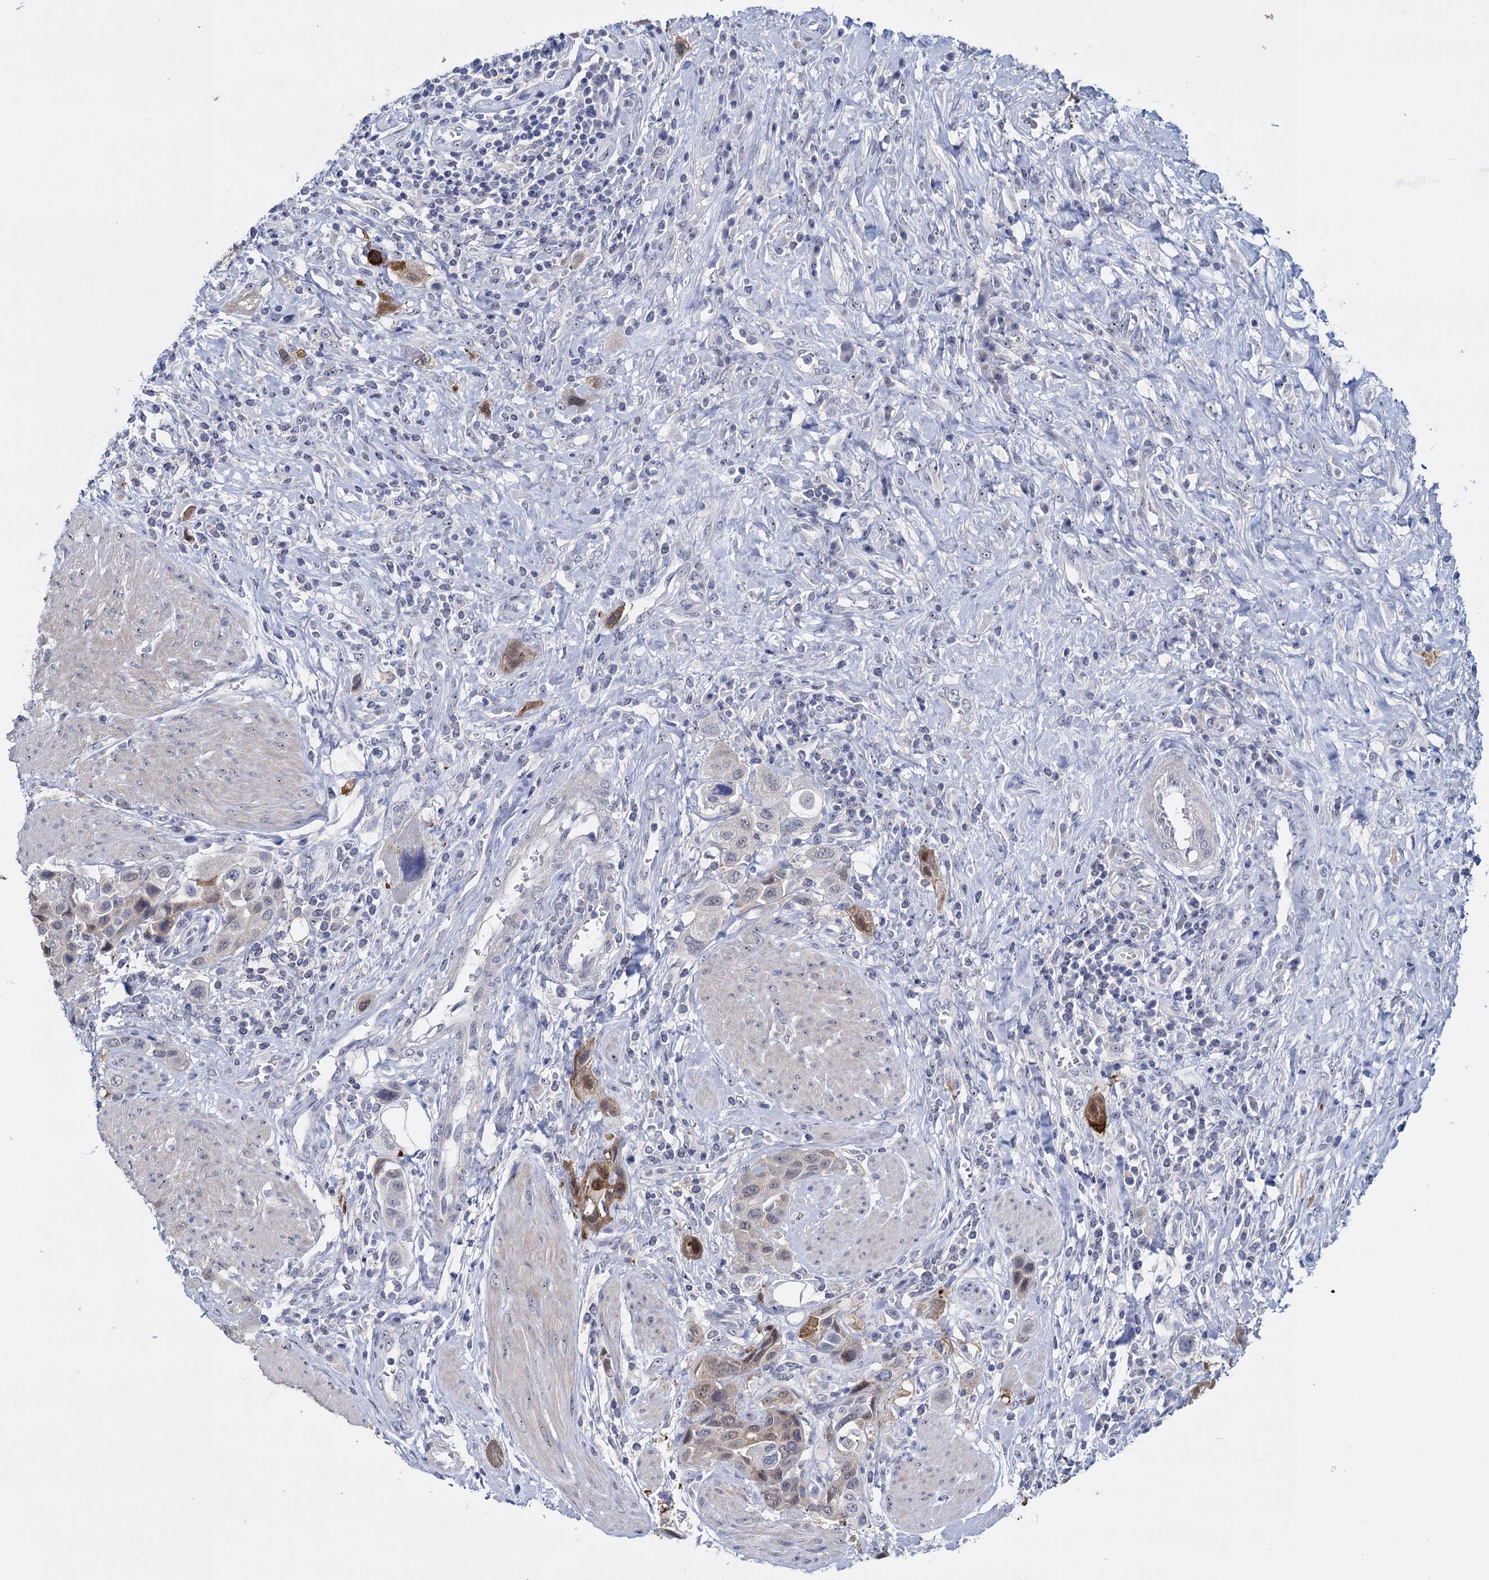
{"staining": {"intensity": "moderate", "quantity": "<25%", "location": "cytoplasmic/membranous"}, "tissue": "urothelial cancer", "cell_type": "Tumor cells", "image_type": "cancer", "snomed": [{"axis": "morphology", "description": "Urothelial carcinoma, High grade"}, {"axis": "topography", "description": "Urinary bladder"}], "caption": "The photomicrograph reveals staining of urothelial carcinoma (high-grade), revealing moderate cytoplasmic/membranous protein expression (brown color) within tumor cells.", "gene": "SFN", "patient": {"sex": "male", "age": 50}}